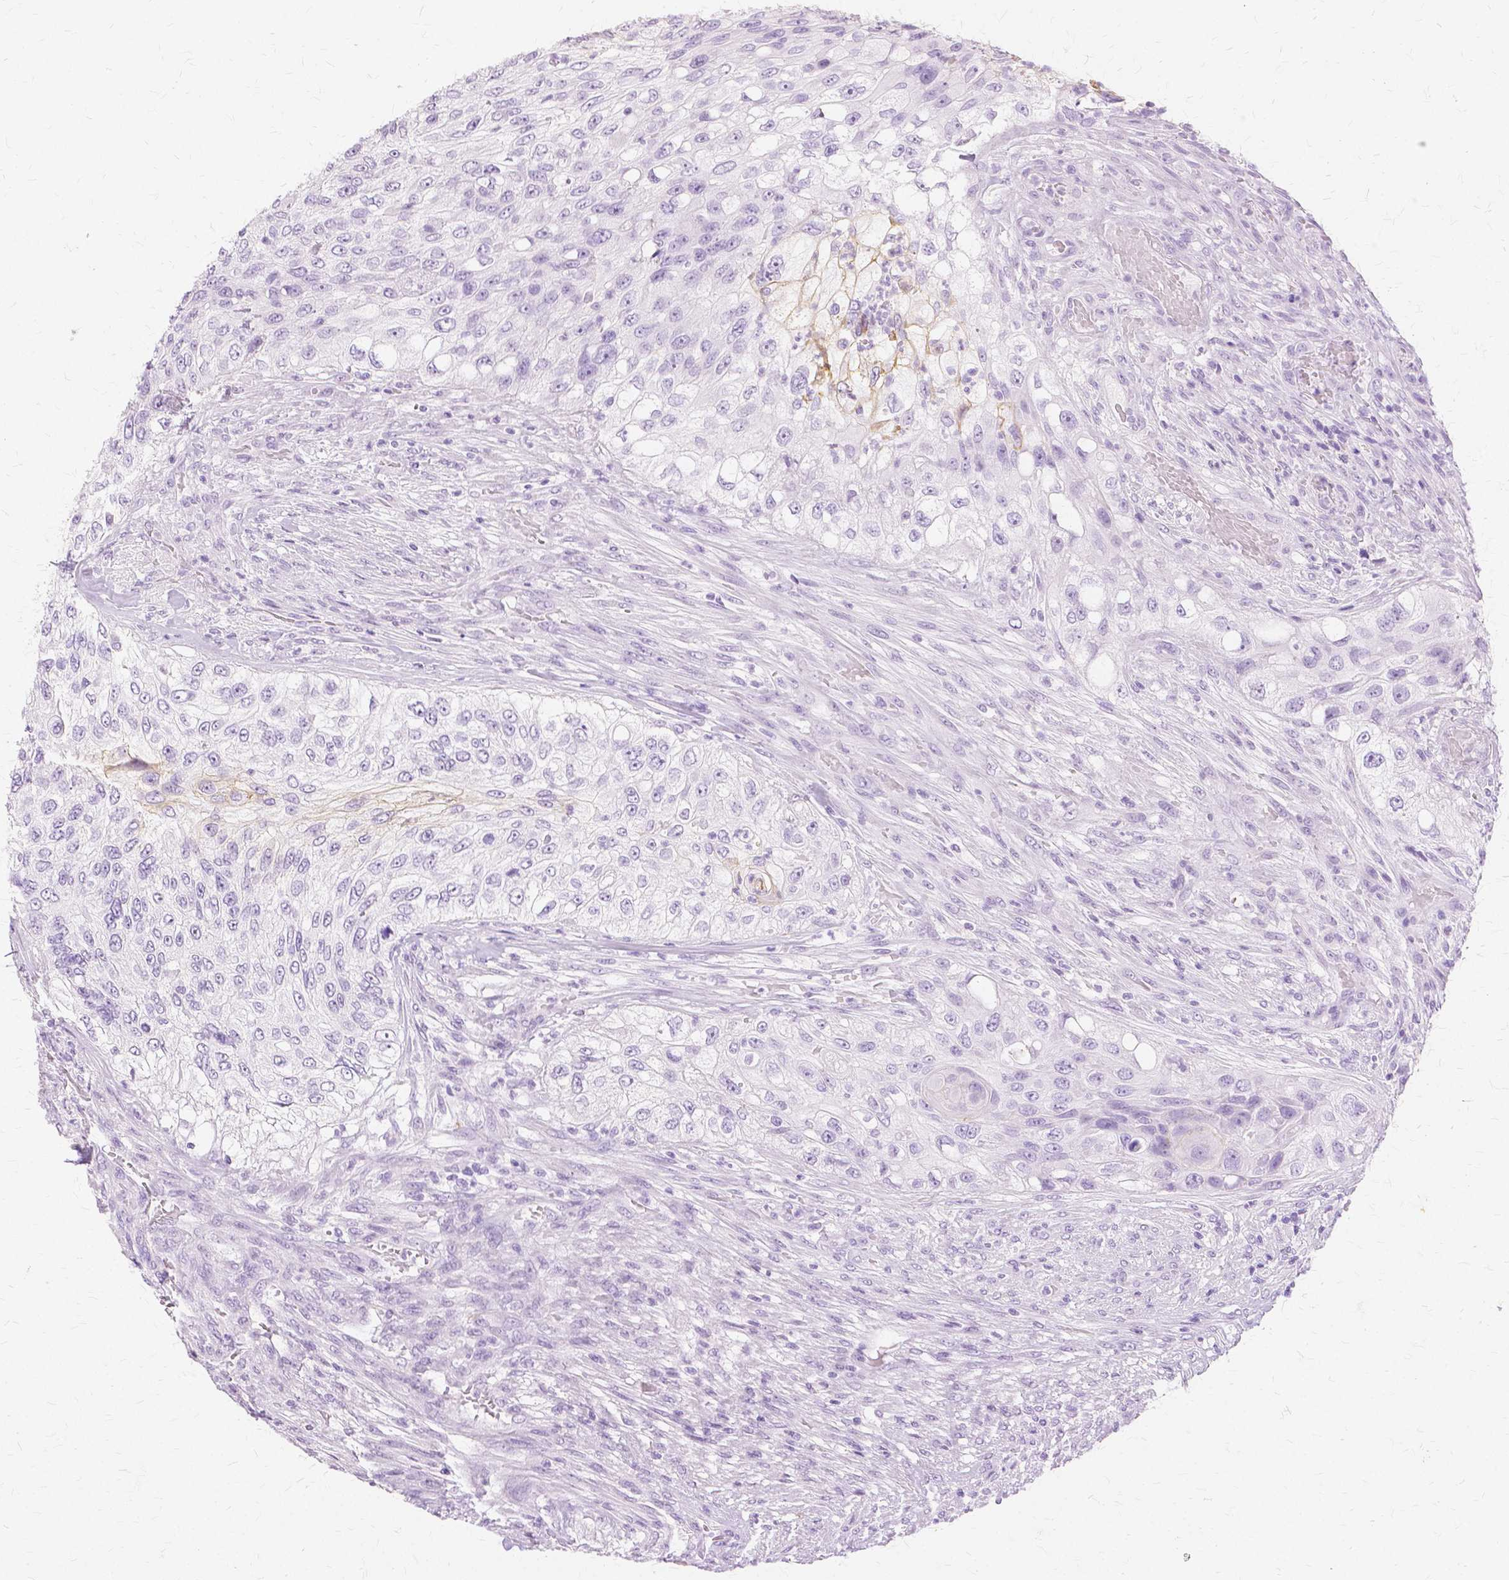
{"staining": {"intensity": "moderate", "quantity": "<25%", "location": "cytoplasmic/membranous"}, "tissue": "urothelial cancer", "cell_type": "Tumor cells", "image_type": "cancer", "snomed": [{"axis": "morphology", "description": "Urothelial carcinoma, High grade"}, {"axis": "topography", "description": "Urinary bladder"}], "caption": "There is low levels of moderate cytoplasmic/membranous expression in tumor cells of urothelial carcinoma (high-grade), as demonstrated by immunohistochemical staining (brown color).", "gene": "TGM1", "patient": {"sex": "female", "age": 60}}